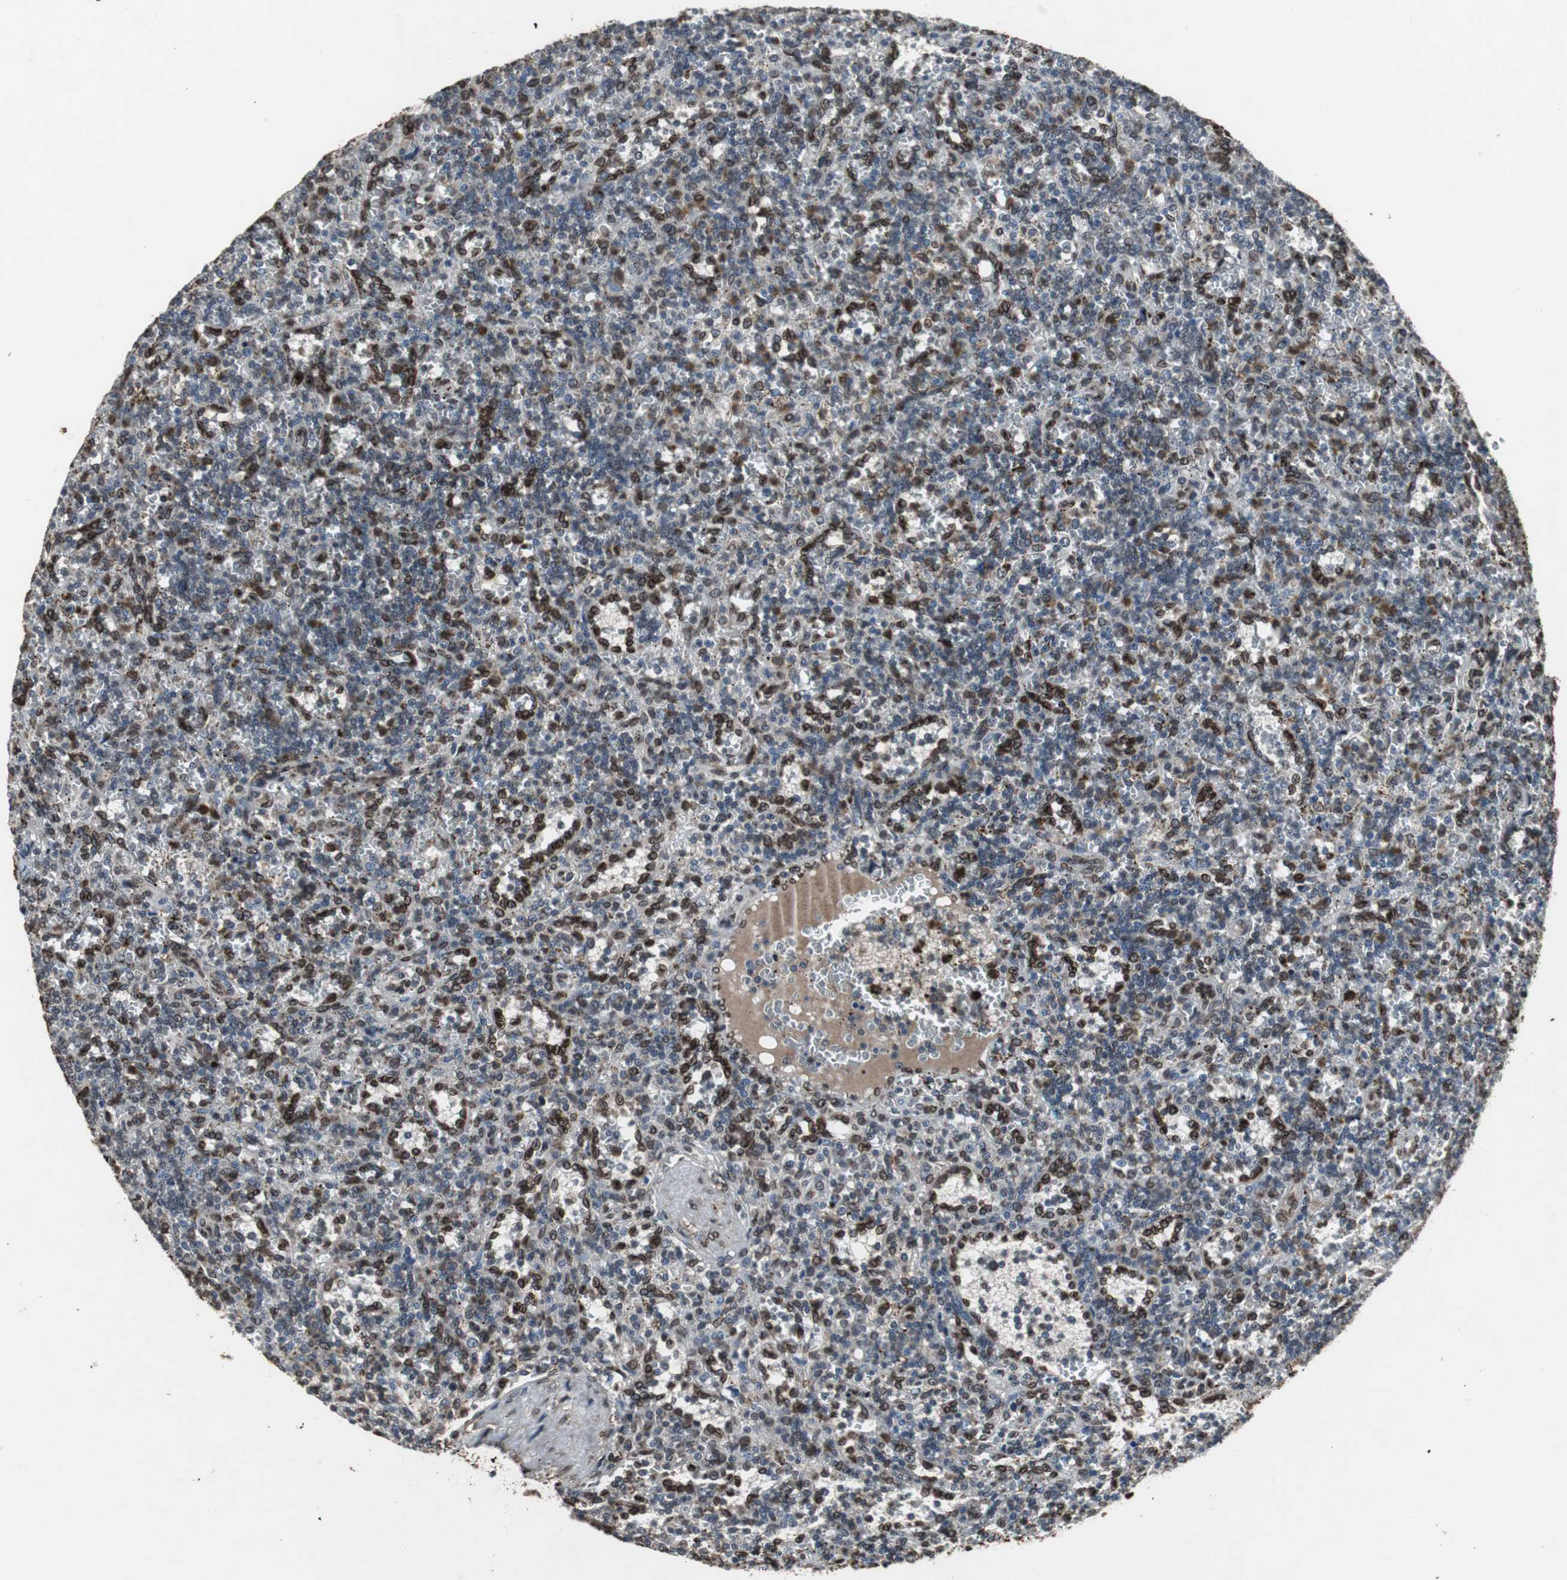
{"staining": {"intensity": "strong", "quantity": "25%-75%", "location": "cytoplasmic/membranous,nuclear"}, "tissue": "lymphoma", "cell_type": "Tumor cells", "image_type": "cancer", "snomed": [{"axis": "morphology", "description": "Malignant lymphoma, non-Hodgkin's type, Low grade"}, {"axis": "topography", "description": "Spleen"}], "caption": "High-magnification brightfield microscopy of lymphoma stained with DAB (3,3'-diaminobenzidine) (brown) and counterstained with hematoxylin (blue). tumor cells exhibit strong cytoplasmic/membranous and nuclear staining is identified in approximately25%-75% of cells. (Brightfield microscopy of DAB IHC at high magnification).", "gene": "LMNA", "patient": {"sex": "male", "age": 73}}